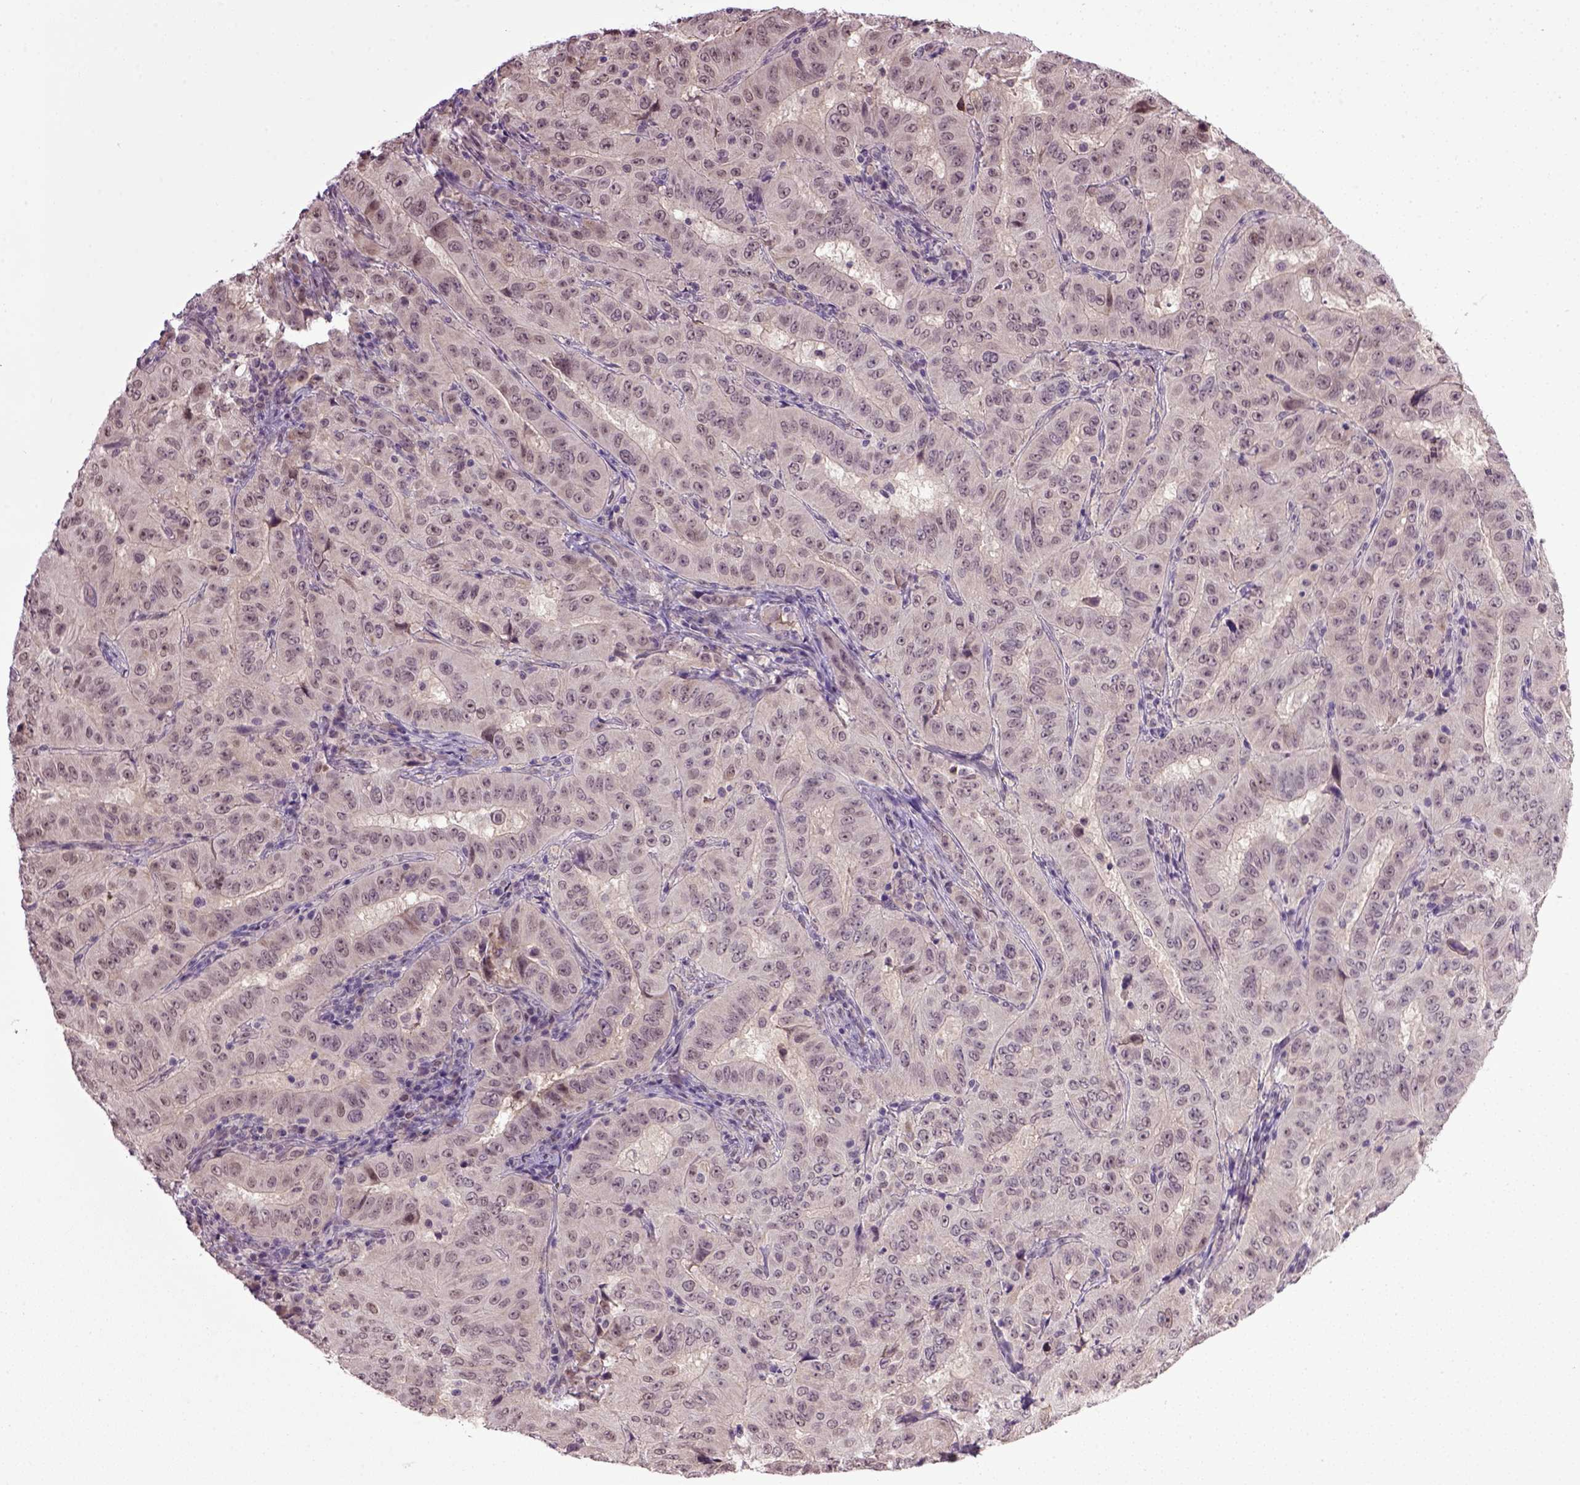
{"staining": {"intensity": "negative", "quantity": "none", "location": "none"}, "tissue": "pancreatic cancer", "cell_type": "Tumor cells", "image_type": "cancer", "snomed": [{"axis": "morphology", "description": "Adenocarcinoma, NOS"}, {"axis": "topography", "description": "Pancreas"}], "caption": "Immunohistochemistry (IHC) of human pancreatic cancer (adenocarcinoma) reveals no positivity in tumor cells.", "gene": "RAB43", "patient": {"sex": "male", "age": 63}}